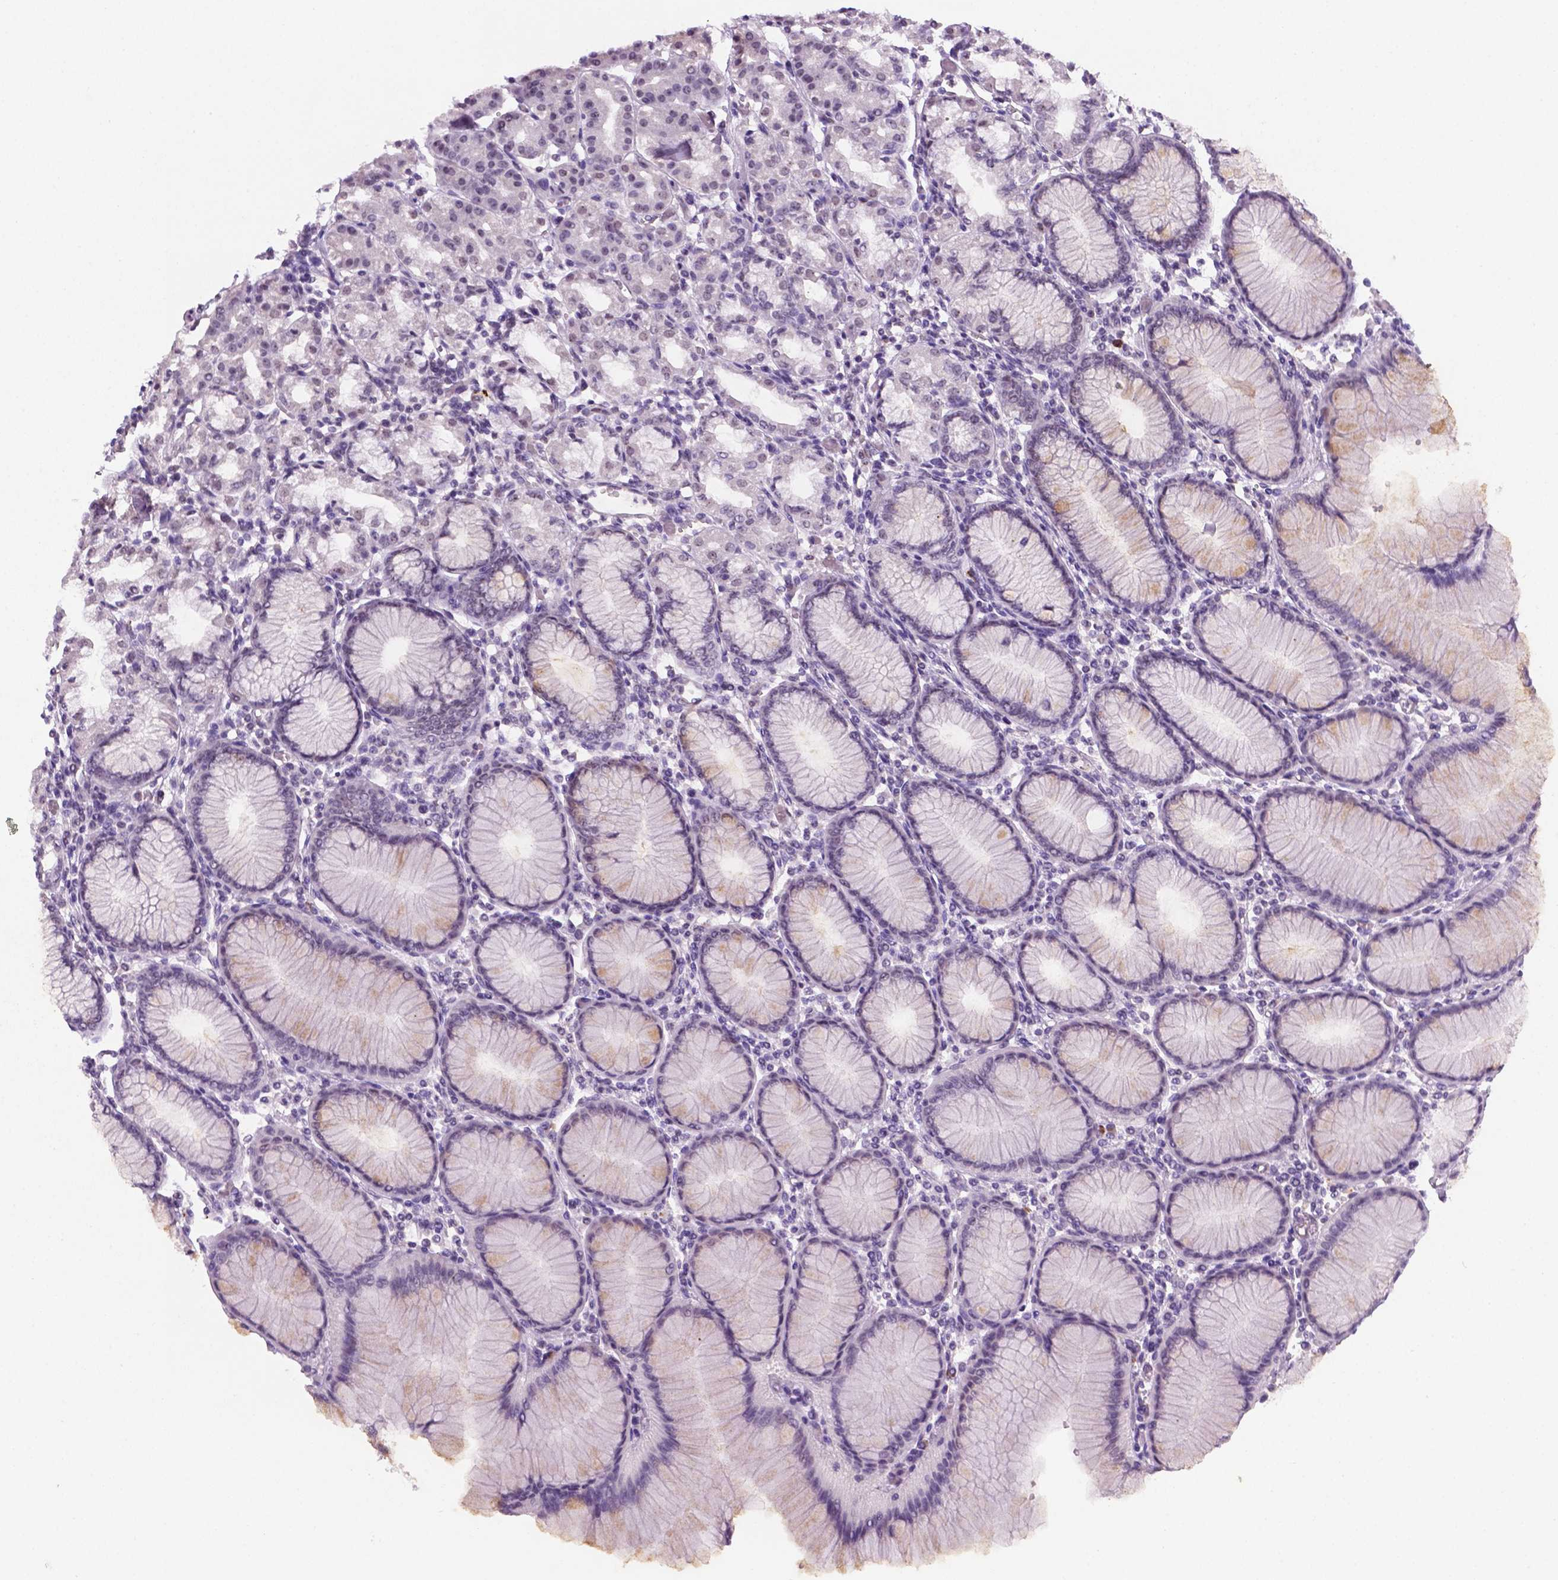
{"staining": {"intensity": "weak", "quantity": "<25%", "location": "nuclear"}, "tissue": "stomach", "cell_type": "Glandular cells", "image_type": "normal", "snomed": [{"axis": "morphology", "description": "Normal tissue, NOS"}, {"axis": "topography", "description": "Skeletal muscle"}, {"axis": "topography", "description": "Stomach"}], "caption": "Protein analysis of unremarkable stomach displays no significant staining in glandular cells.", "gene": "C18orf21", "patient": {"sex": "female", "age": 57}}